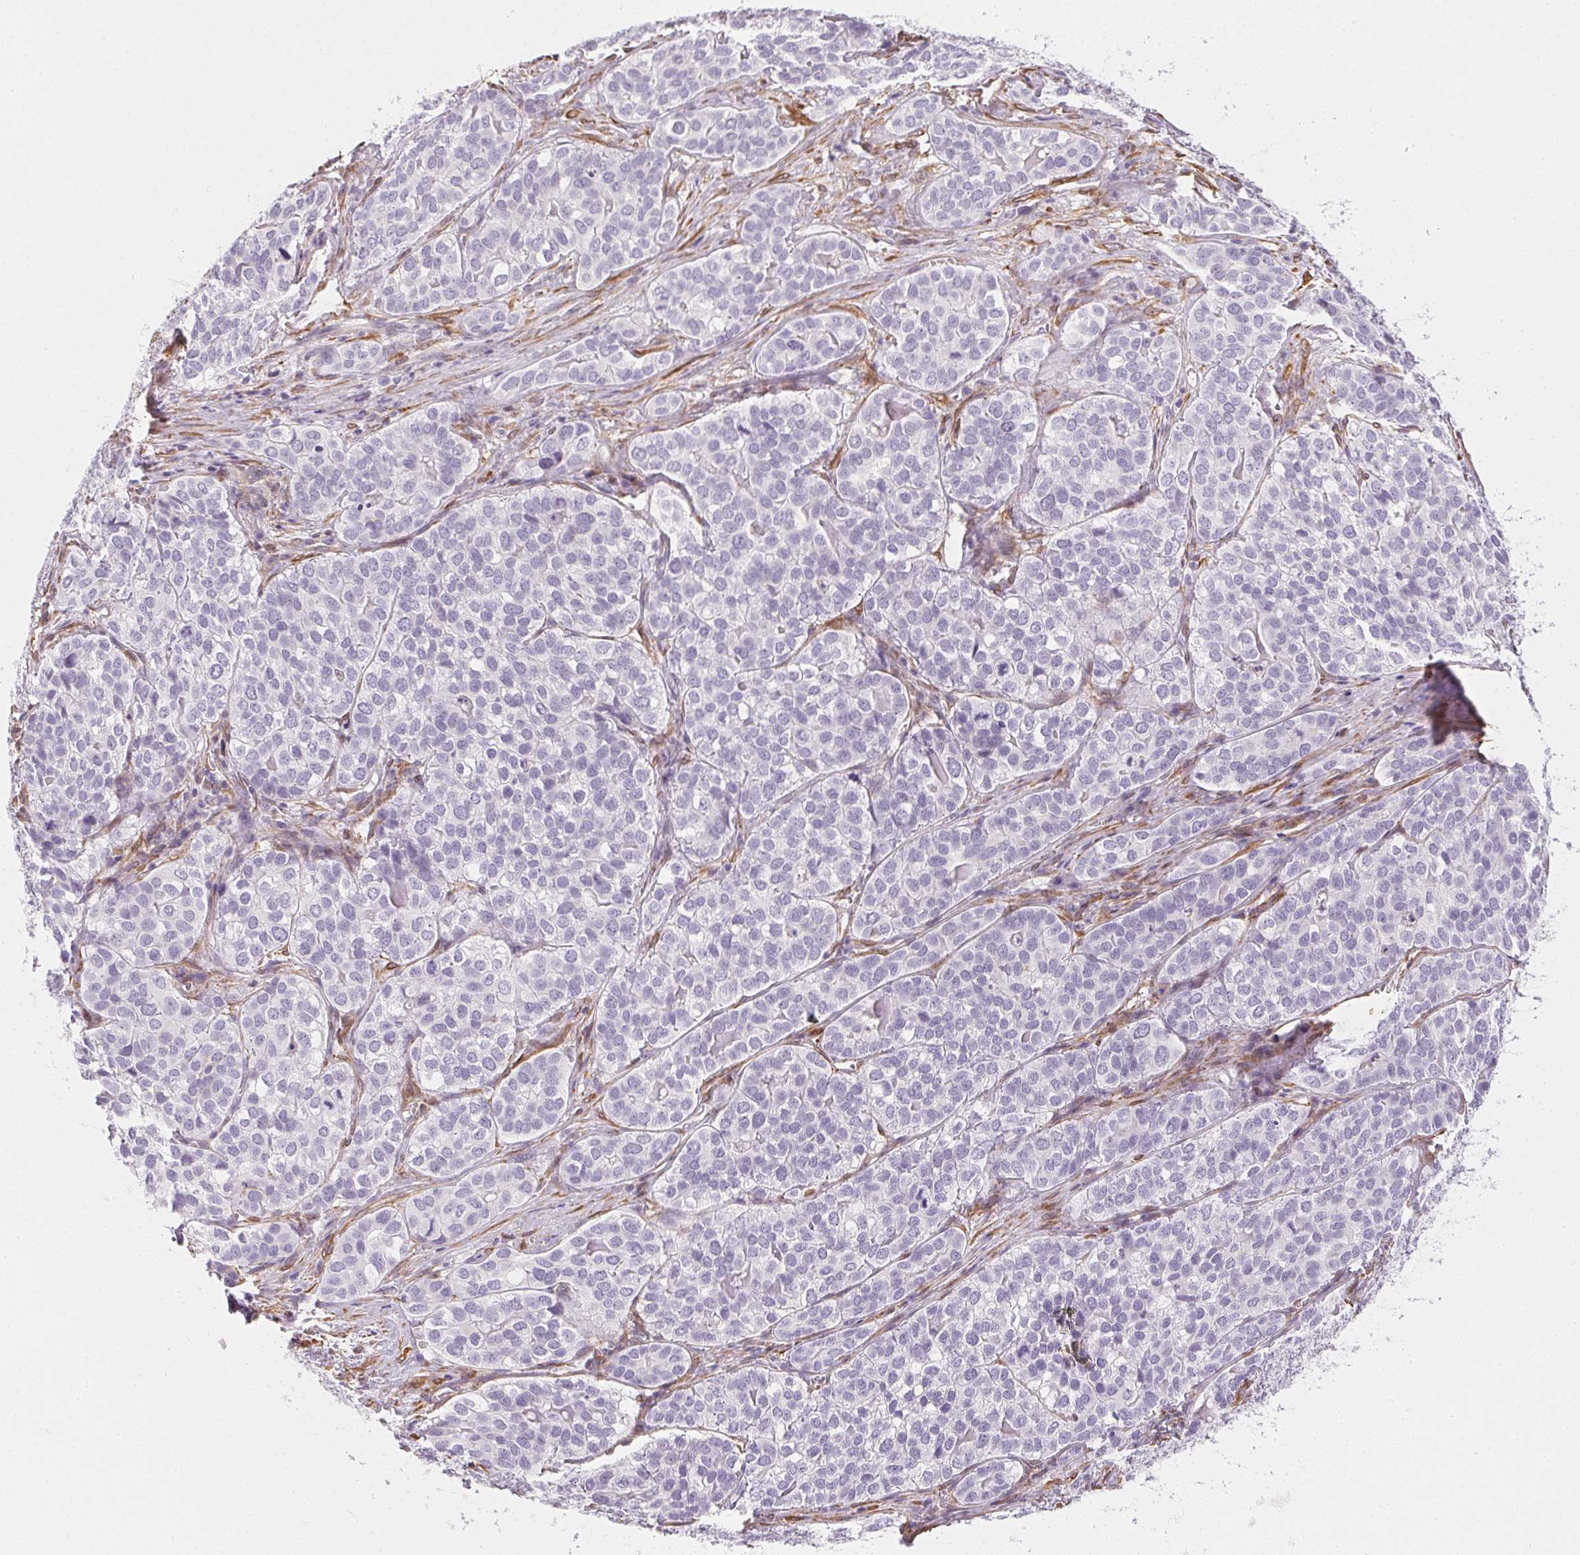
{"staining": {"intensity": "negative", "quantity": "none", "location": "none"}, "tissue": "liver cancer", "cell_type": "Tumor cells", "image_type": "cancer", "snomed": [{"axis": "morphology", "description": "Cholangiocarcinoma"}, {"axis": "topography", "description": "Liver"}], "caption": "This micrograph is of liver cholangiocarcinoma stained with IHC to label a protein in brown with the nuclei are counter-stained blue. There is no staining in tumor cells. (DAB immunohistochemistry, high magnification).", "gene": "RSBN1", "patient": {"sex": "male", "age": 56}}